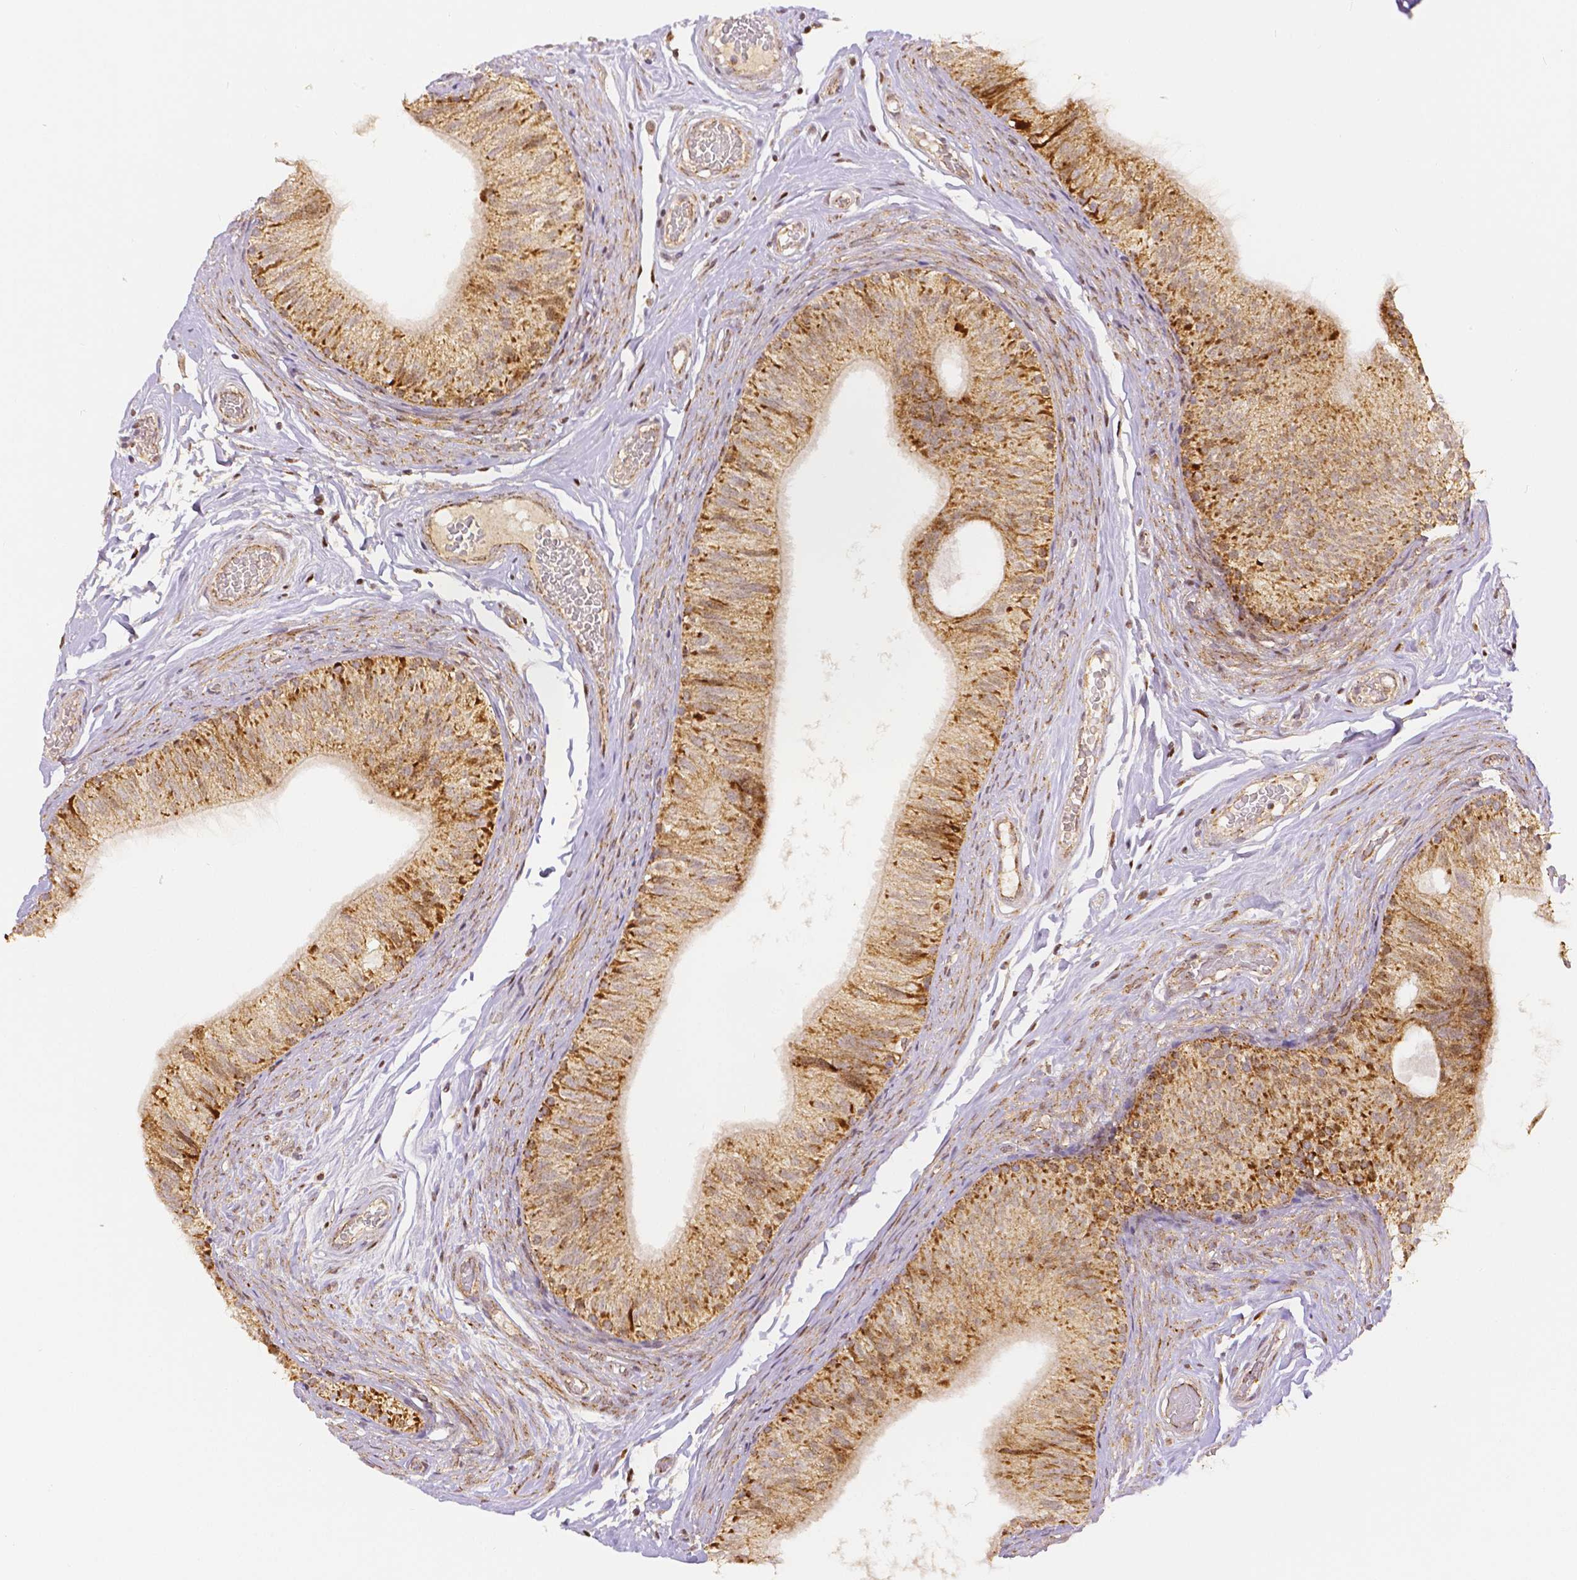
{"staining": {"intensity": "moderate", "quantity": ">75%", "location": "cytoplasmic/membranous,nuclear"}, "tissue": "epididymis", "cell_type": "Glandular cells", "image_type": "normal", "snomed": [{"axis": "morphology", "description": "Normal tissue, NOS"}, {"axis": "topography", "description": "Epididymis, spermatic cord, NOS"}, {"axis": "topography", "description": "Epididymis"}], "caption": "Immunohistochemistry histopathology image of normal epididymis stained for a protein (brown), which demonstrates medium levels of moderate cytoplasmic/membranous,nuclear expression in about >75% of glandular cells.", "gene": "RHOT1", "patient": {"sex": "male", "age": 31}}